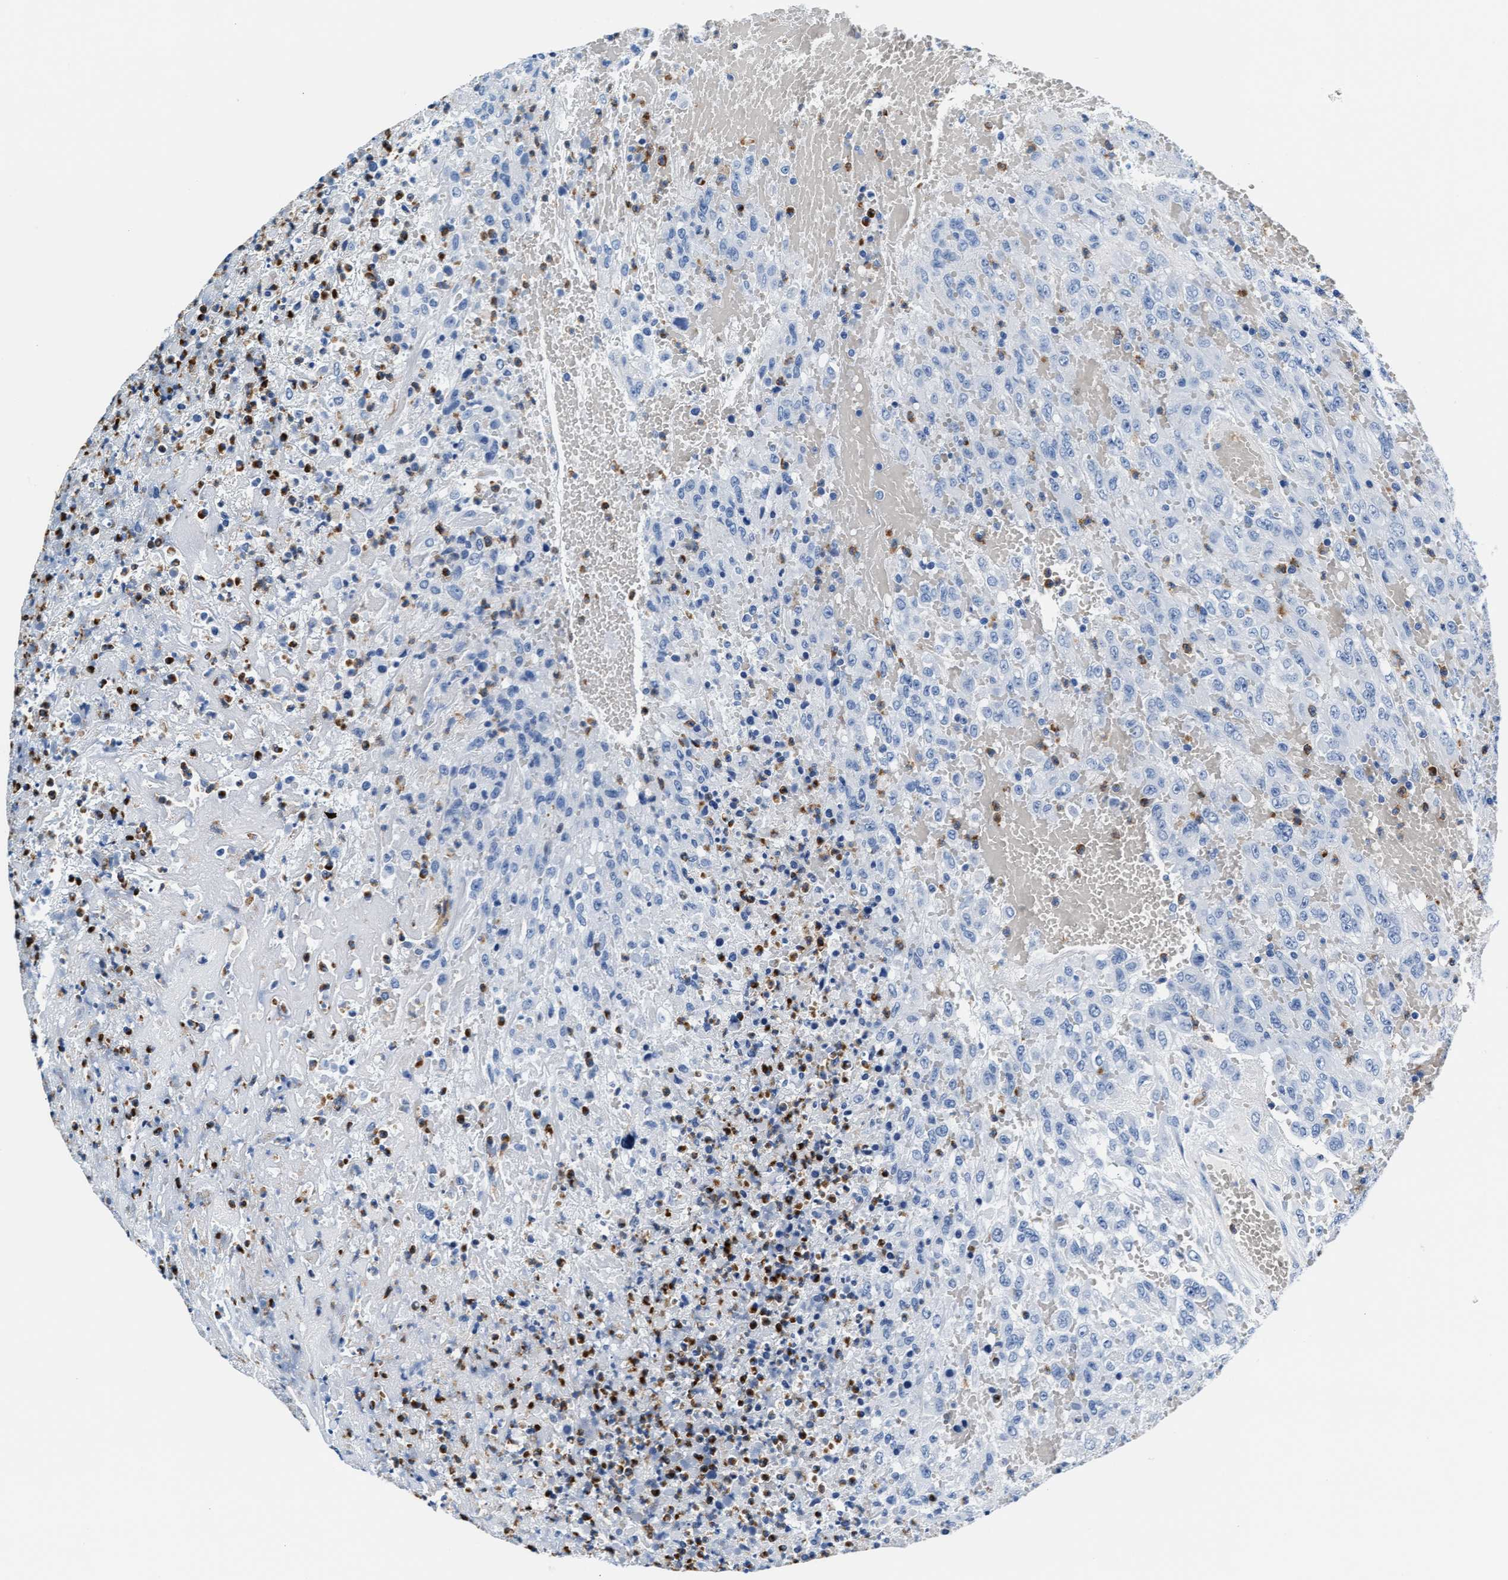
{"staining": {"intensity": "negative", "quantity": "none", "location": "none"}, "tissue": "urothelial cancer", "cell_type": "Tumor cells", "image_type": "cancer", "snomed": [{"axis": "morphology", "description": "Urothelial carcinoma, High grade"}, {"axis": "topography", "description": "Urinary bladder"}], "caption": "Protein analysis of urothelial carcinoma (high-grade) exhibits no significant expression in tumor cells.", "gene": "MMP8", "patient": {"sex": "male", "age": 46}}